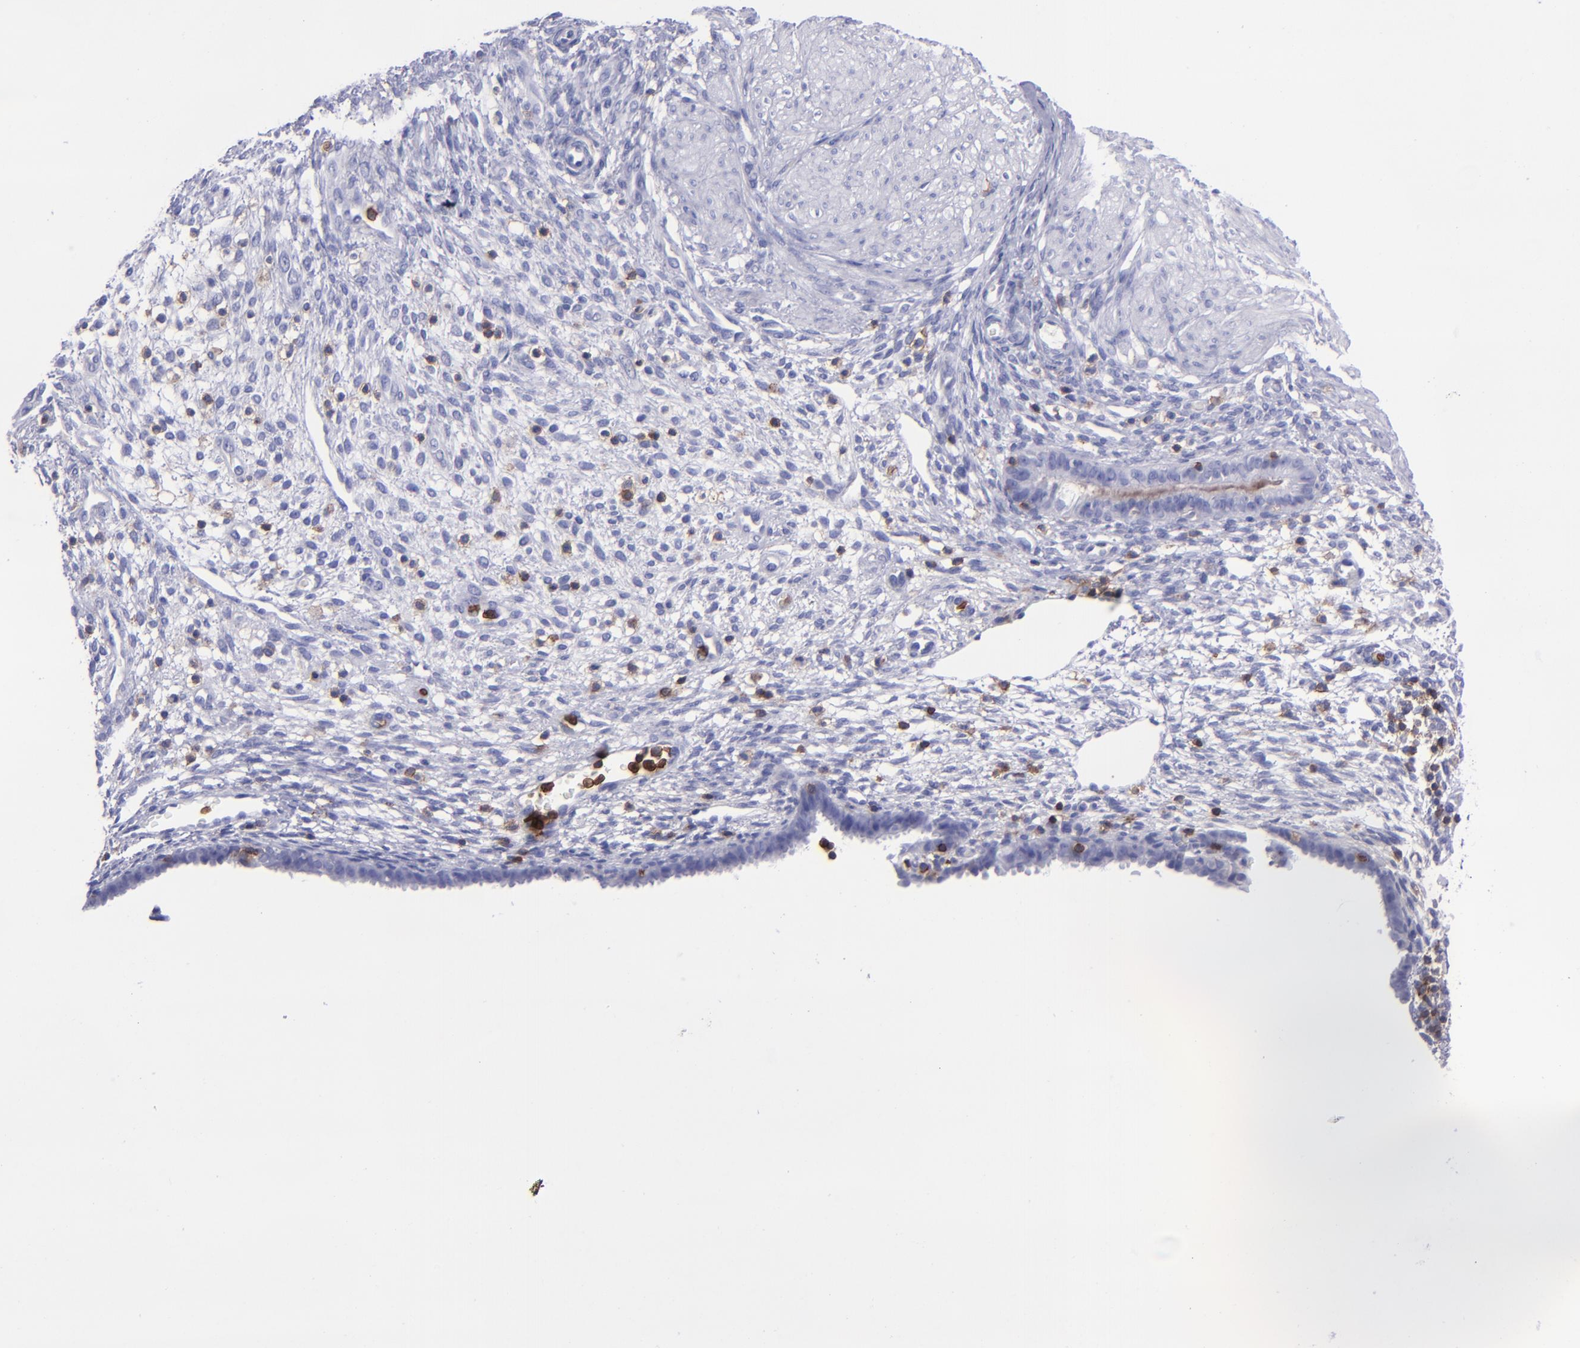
{"staining": {"intensity": "negative", "quantity": "none", "location": "none"}, "tissue": "endometrium", "cell_type": "Cells in endometrial stroma", "image_type": "normal", "snomed": [{"axis": "morphology", "description": "Normal tissue, NOS"}, {"axis": "topography", "description": "Endometrium"}], "caption": "An IHC photomicrograph of unremarkable endometrium is shown. There is no staining in cells in endometrial stroma of endometrium.", "gene": "ICAM3", "patient": {"sex": "female", "age": 72}}